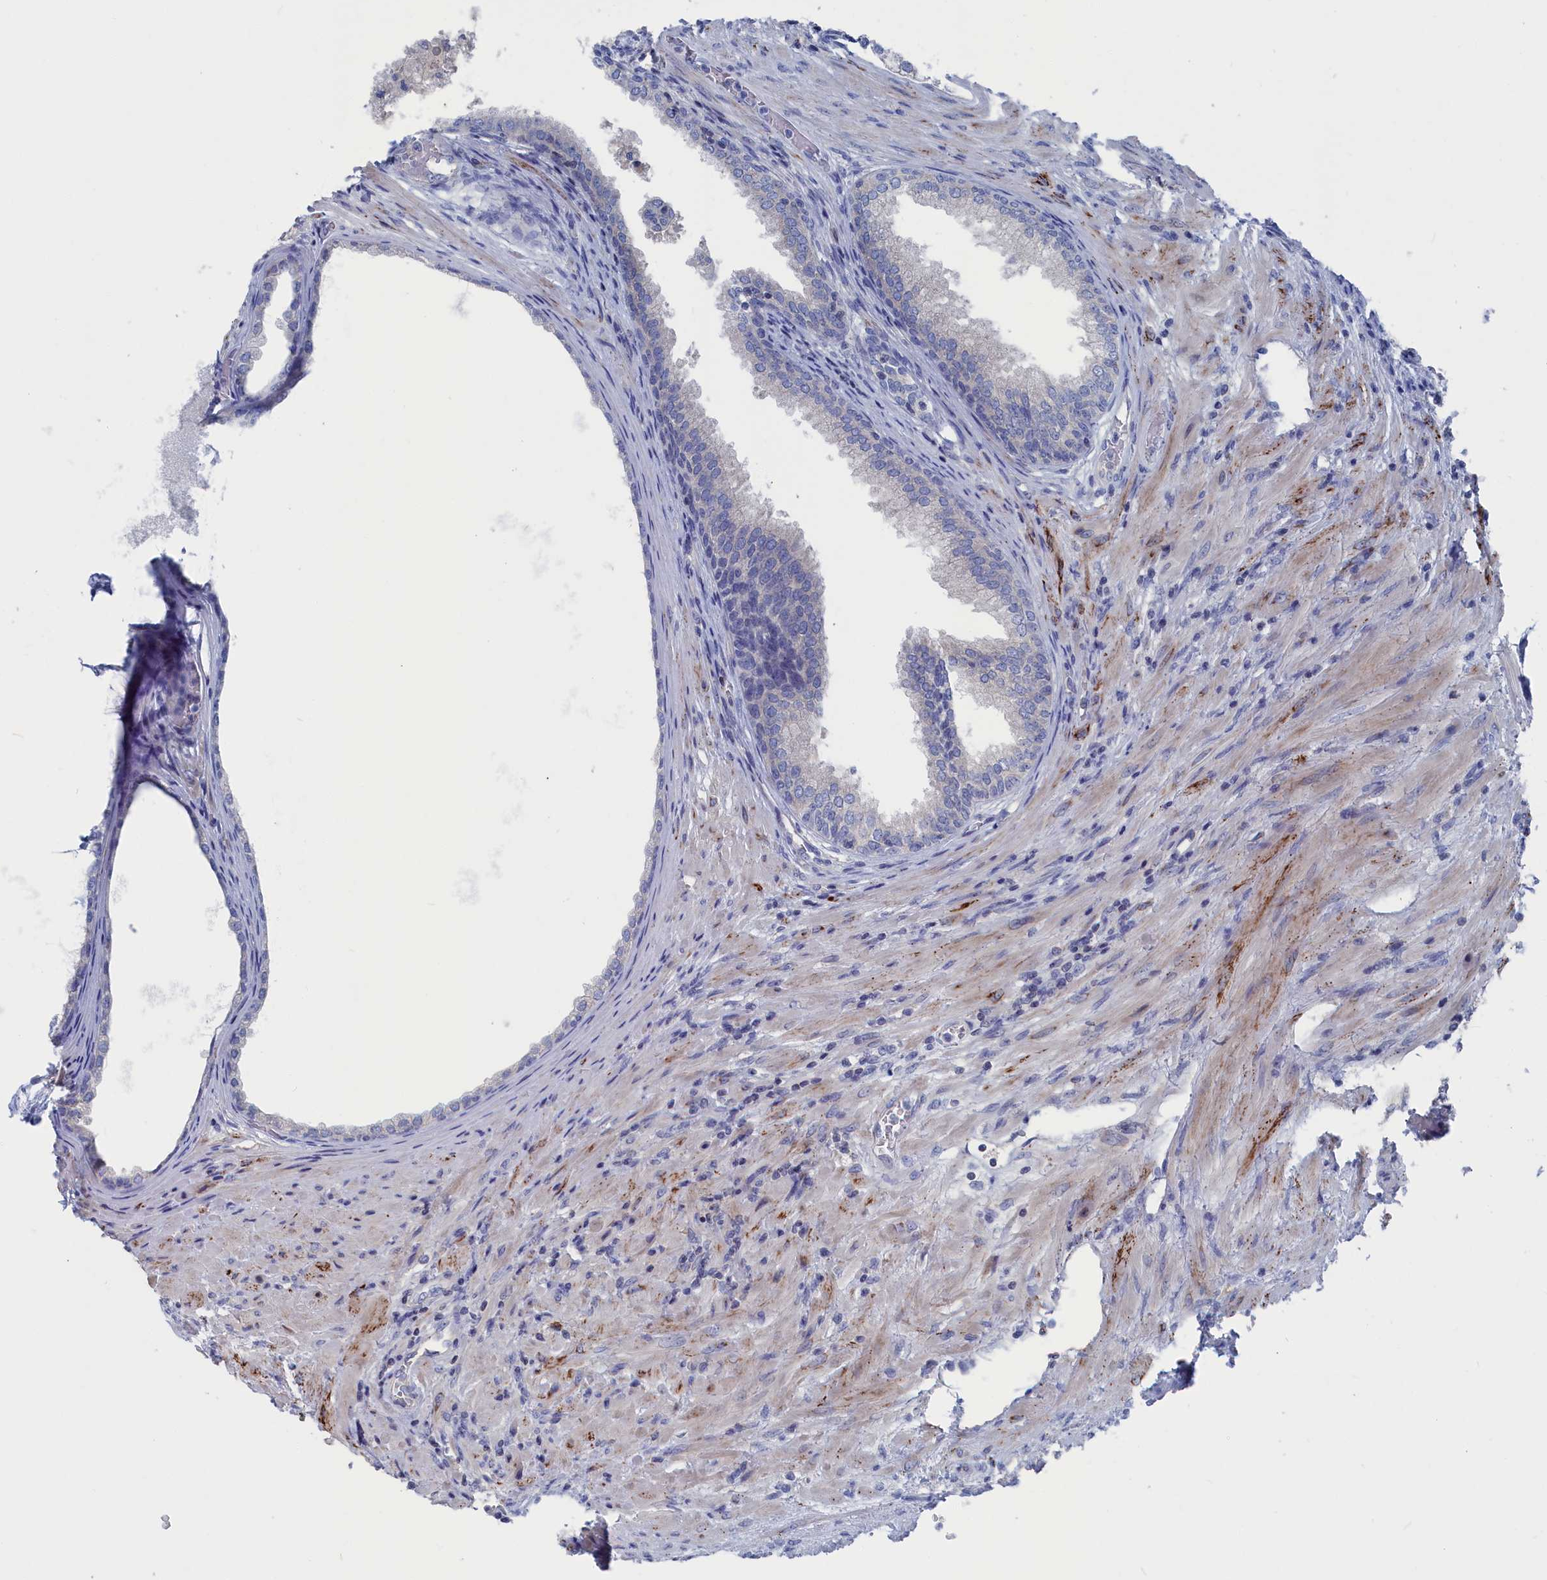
{"staining": {"intensity": "negative", "quantity": "none", "location": "none"}, "tissue": "prostate", "cell_type": "Glandular cells", "image_type": "normal", "snomed": [{"axis": "morphology", "description": "Normal tissue, NOS"}, {"axis": "topography", "description": "Prostate"}], "caption": "The histopathology image shows no staining of glandular cells in normal prostate.", "gene": "CEND1", "patient": {"sex": "male", "age": 76}}